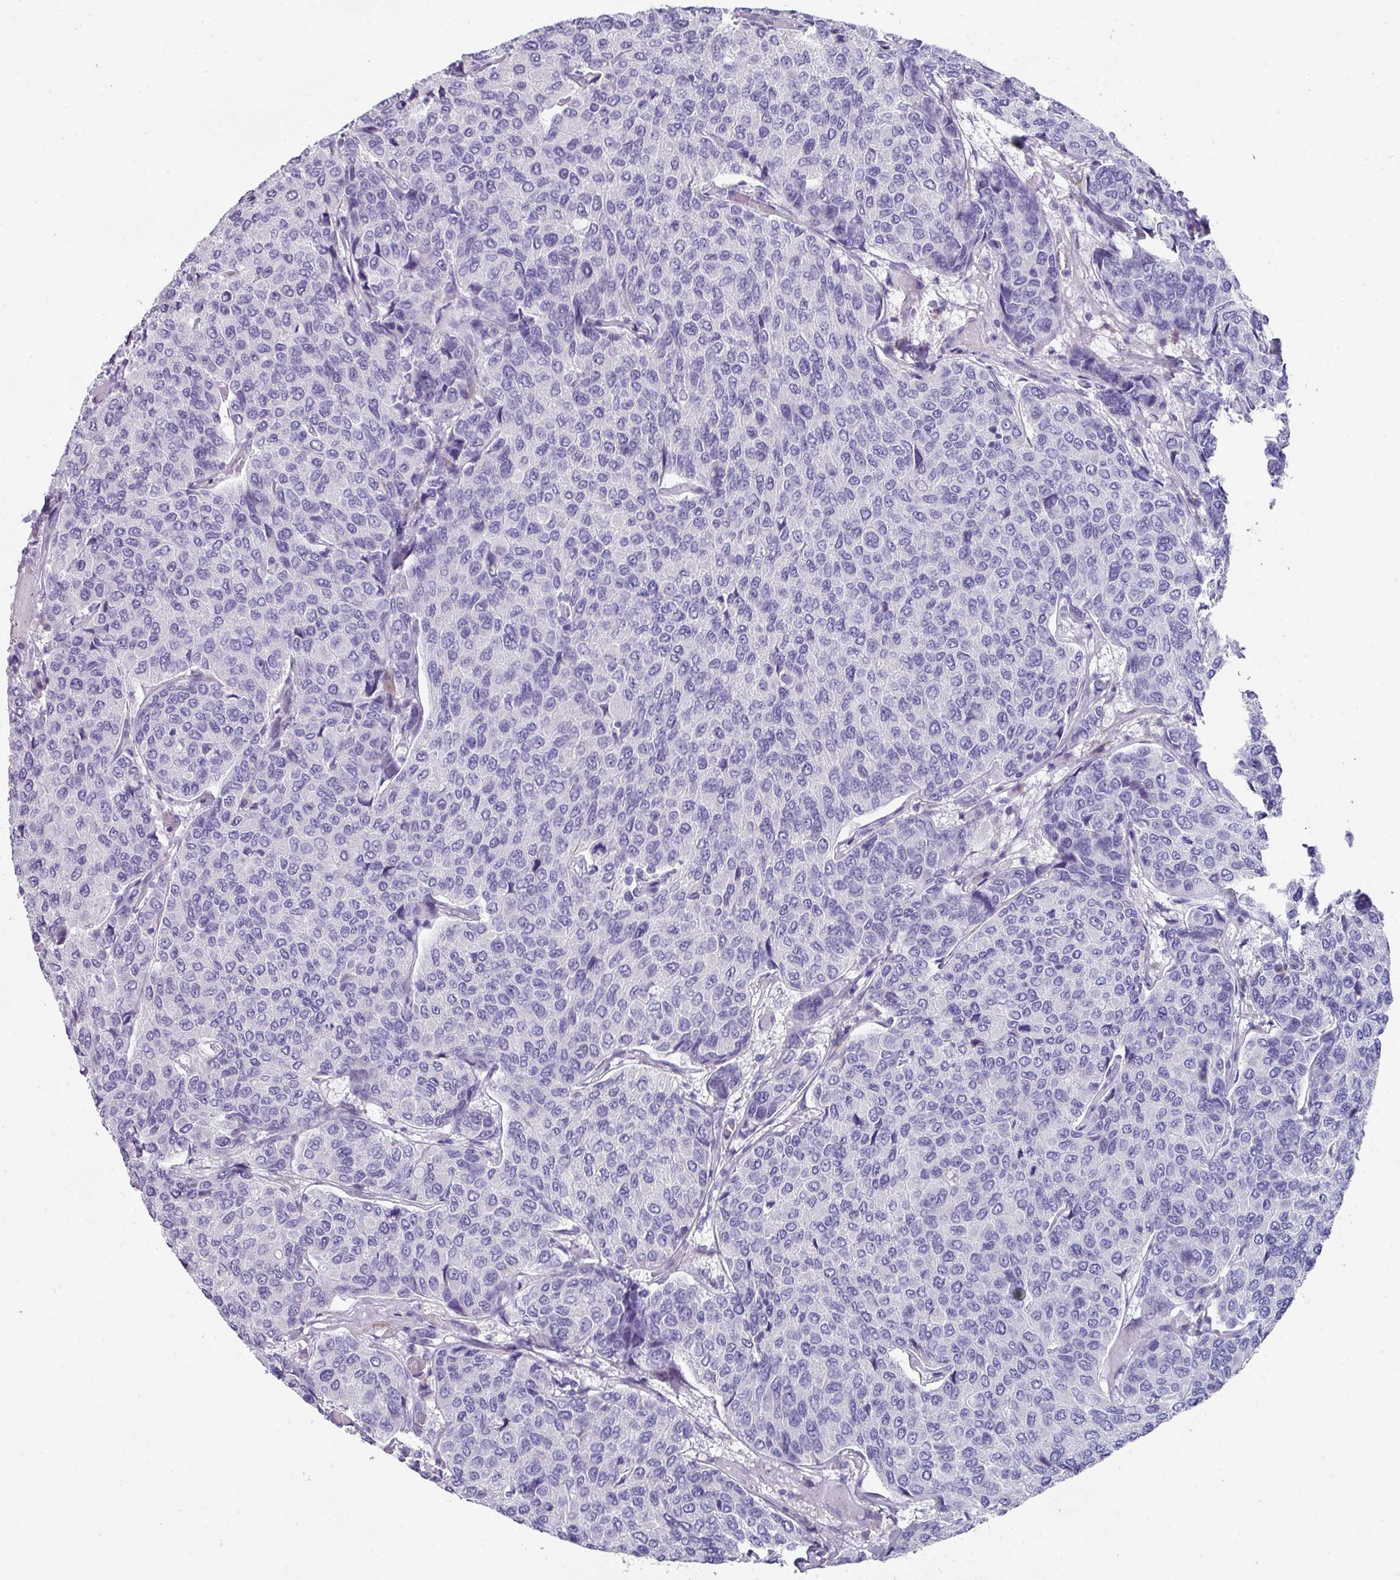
{"staining": {"intensity": "negative", "quantity": "none", "location": "none"}, "tissue": "breast cancer", "cell_type": "Tumor cells", "image_type": "cancer", "snomed": [{"axis": "morphology", "description": "Duct carcinoma"}, {"axis": "topography", "description": "Breast"}], "caption": "An immunohistochemistry (IHC) image of breast infiltrating ductal carcinoma is shown. There is no staining in tumor cells of breast infiltrating ductal carcinoma. Brightfield microscopy of IHC stained with DAB (3,3'-diaminobenzidine) (brown) and hematoxylin (blue), captured at high magnification.", "gene": "PEX10", "patient": {"sex": "female", "age": 55}}